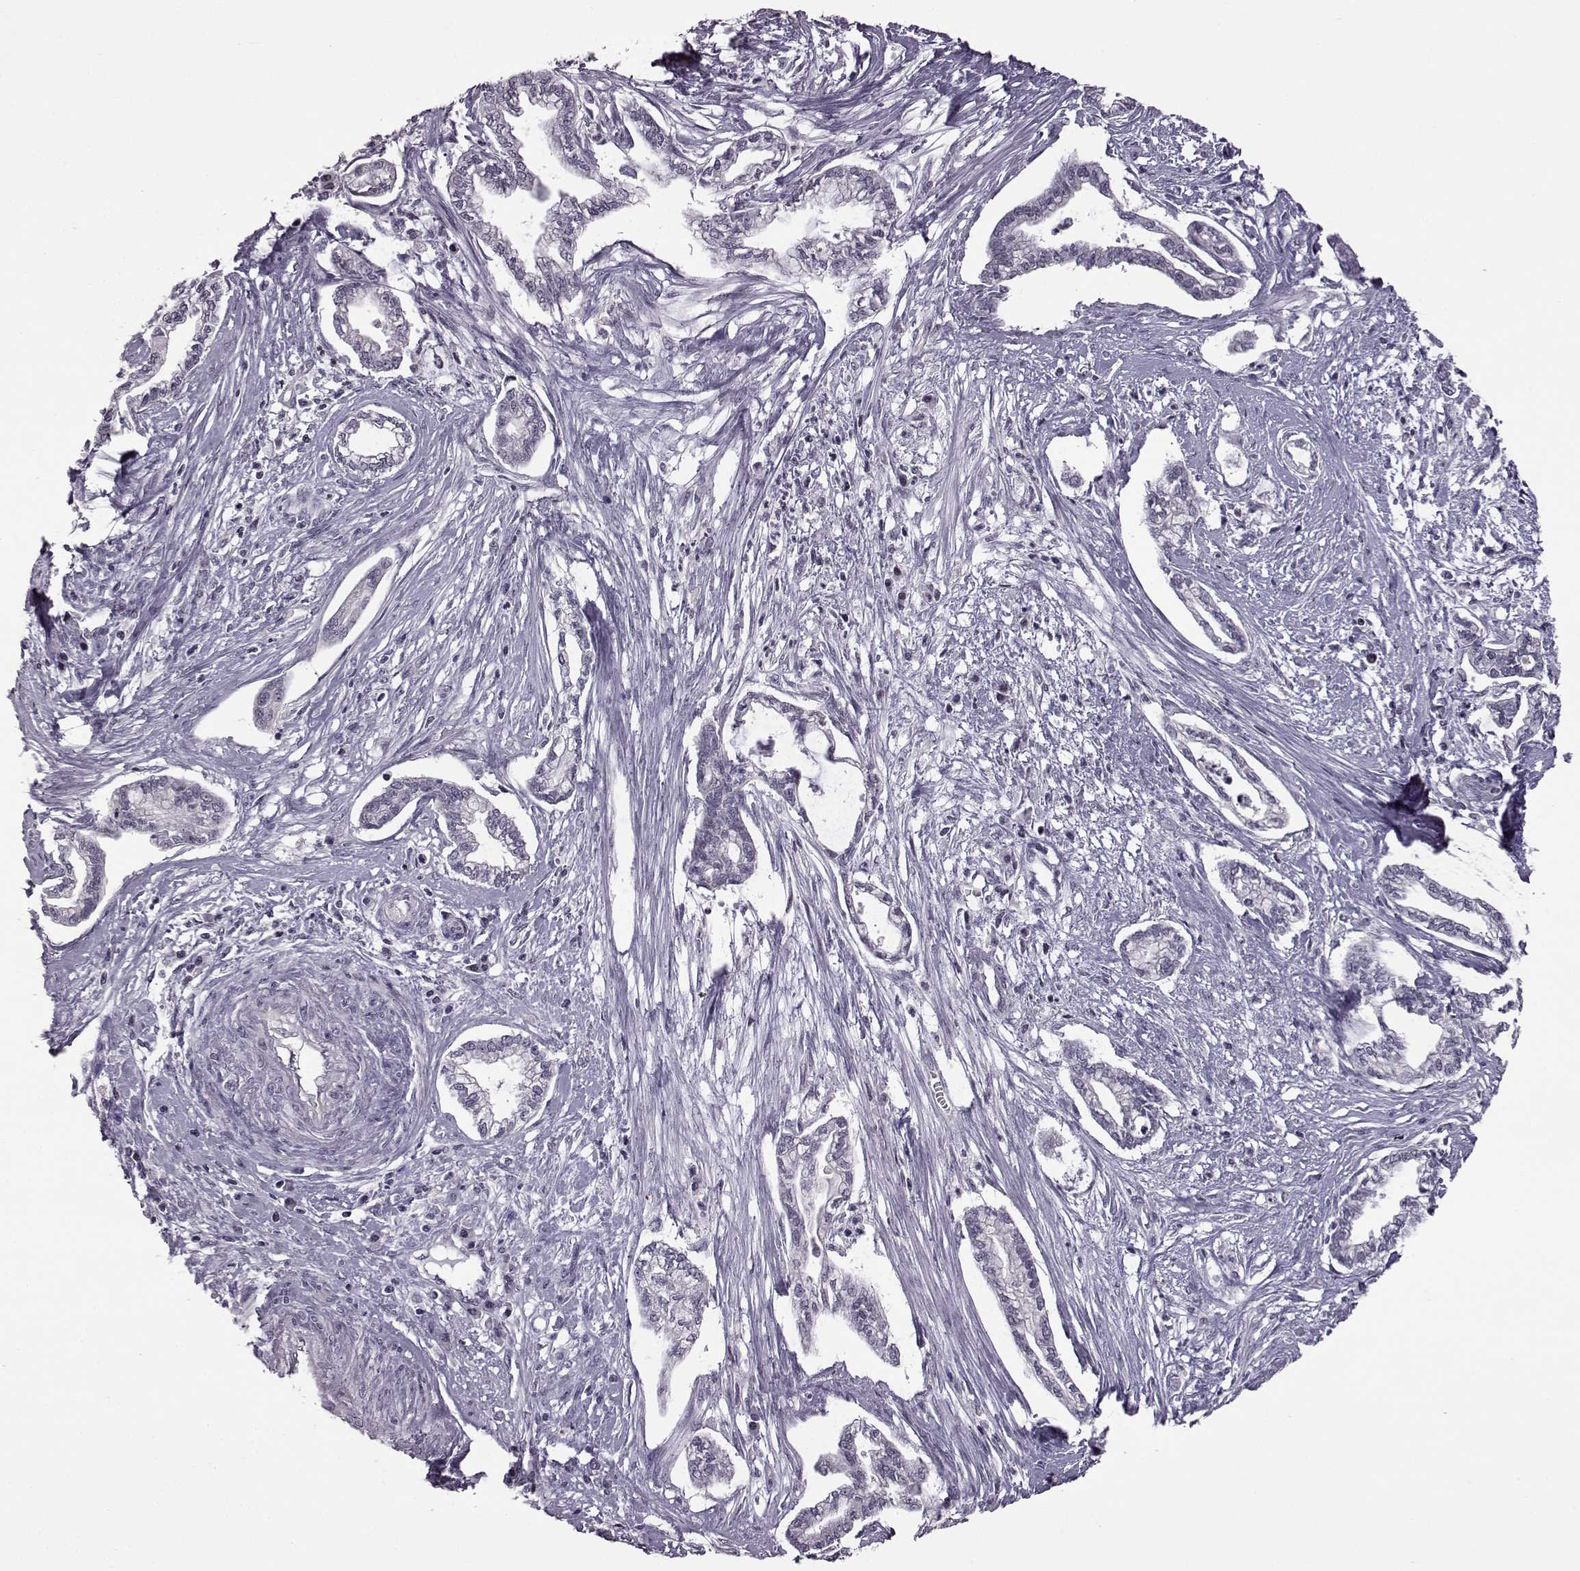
{"staining": {"intensity": "negative", "quantity": "none", "location": "none"}, "tissue": "cervical cancer", "cell_type": "Tumor cells", "image_type": "cancer", "snomed": [{"axis": "morphology", "description": "Adenocarcinoma, NOS"}, {"axis": "topography", "description": "Cervix"}], "caption": "DAB (3,3'-diaminobenzidine) immunohistochemical staining of human adenocarcinoma (cervical) exhibits no significant positivity in tumor cells. (Stains: DAB IHC with hematoxylin counter stain, Microscopy: brightfield microscopy at high magnification).", "gene": "GAL", "patient": {"sex": "female", "age": 62}}